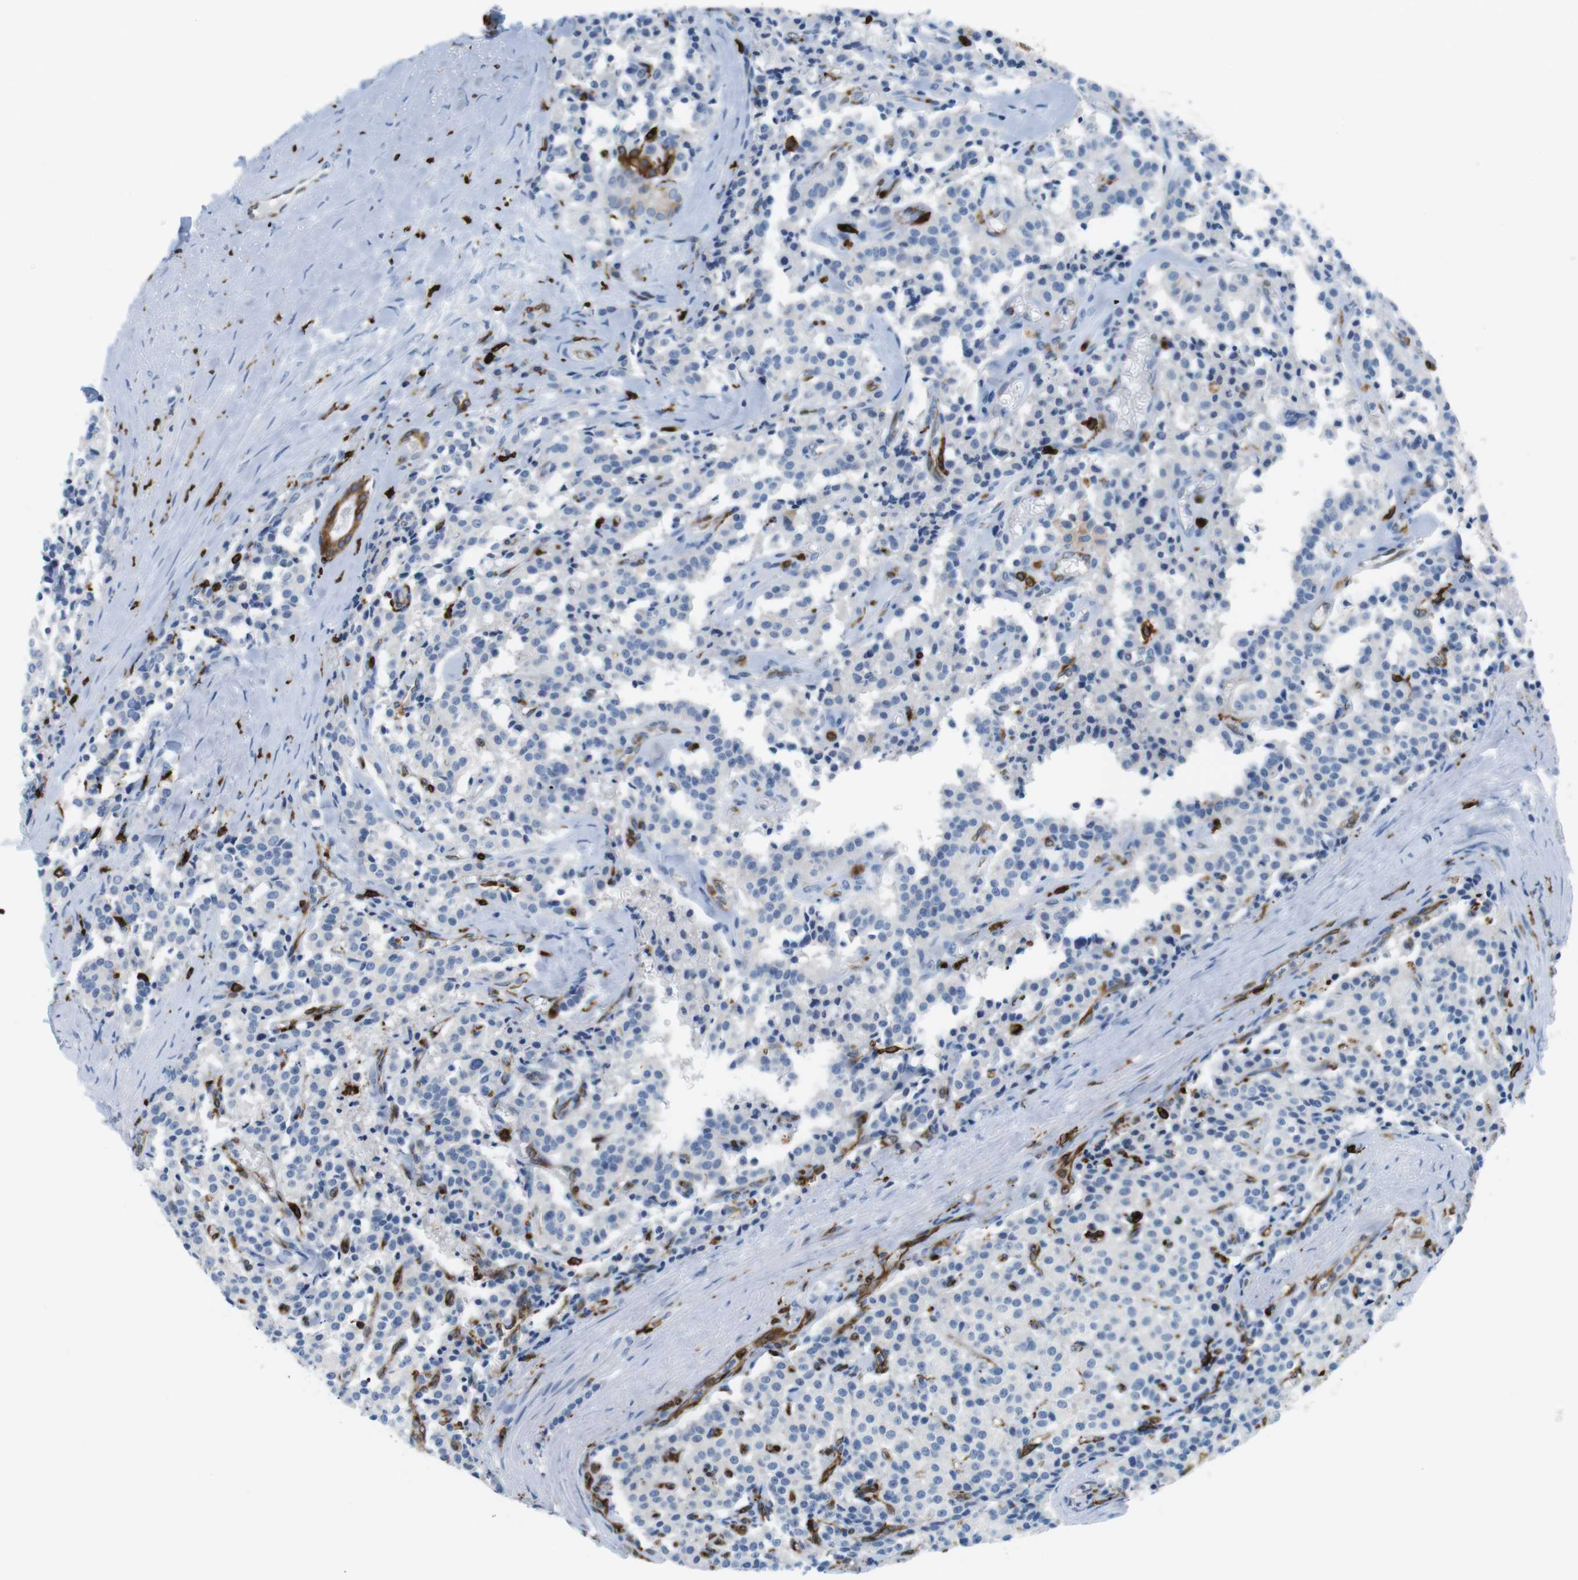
{"staining": {"intensity": "negative", "quantity": "none", "location": "none"}, "tissue": "carcinoid", "cell_type": "Tumor cells", "image_type": "cancer", "snomed": [{"axis": "morphology", "description": "Carcinoid, malignant, NOS"}, {"axis": "topography", "description": "Lung"}], "caption": "Carcinoid was stained to show a protein in brown. There is no significant positivity in tumor cells. The staining is performed using DAB (3,3'-diaminobenzidine) brown chromogen with nuclei counter-stained in using hematoxylin.", "gene": "CIITA", "patient": {"sex": "male", "age": 30}}